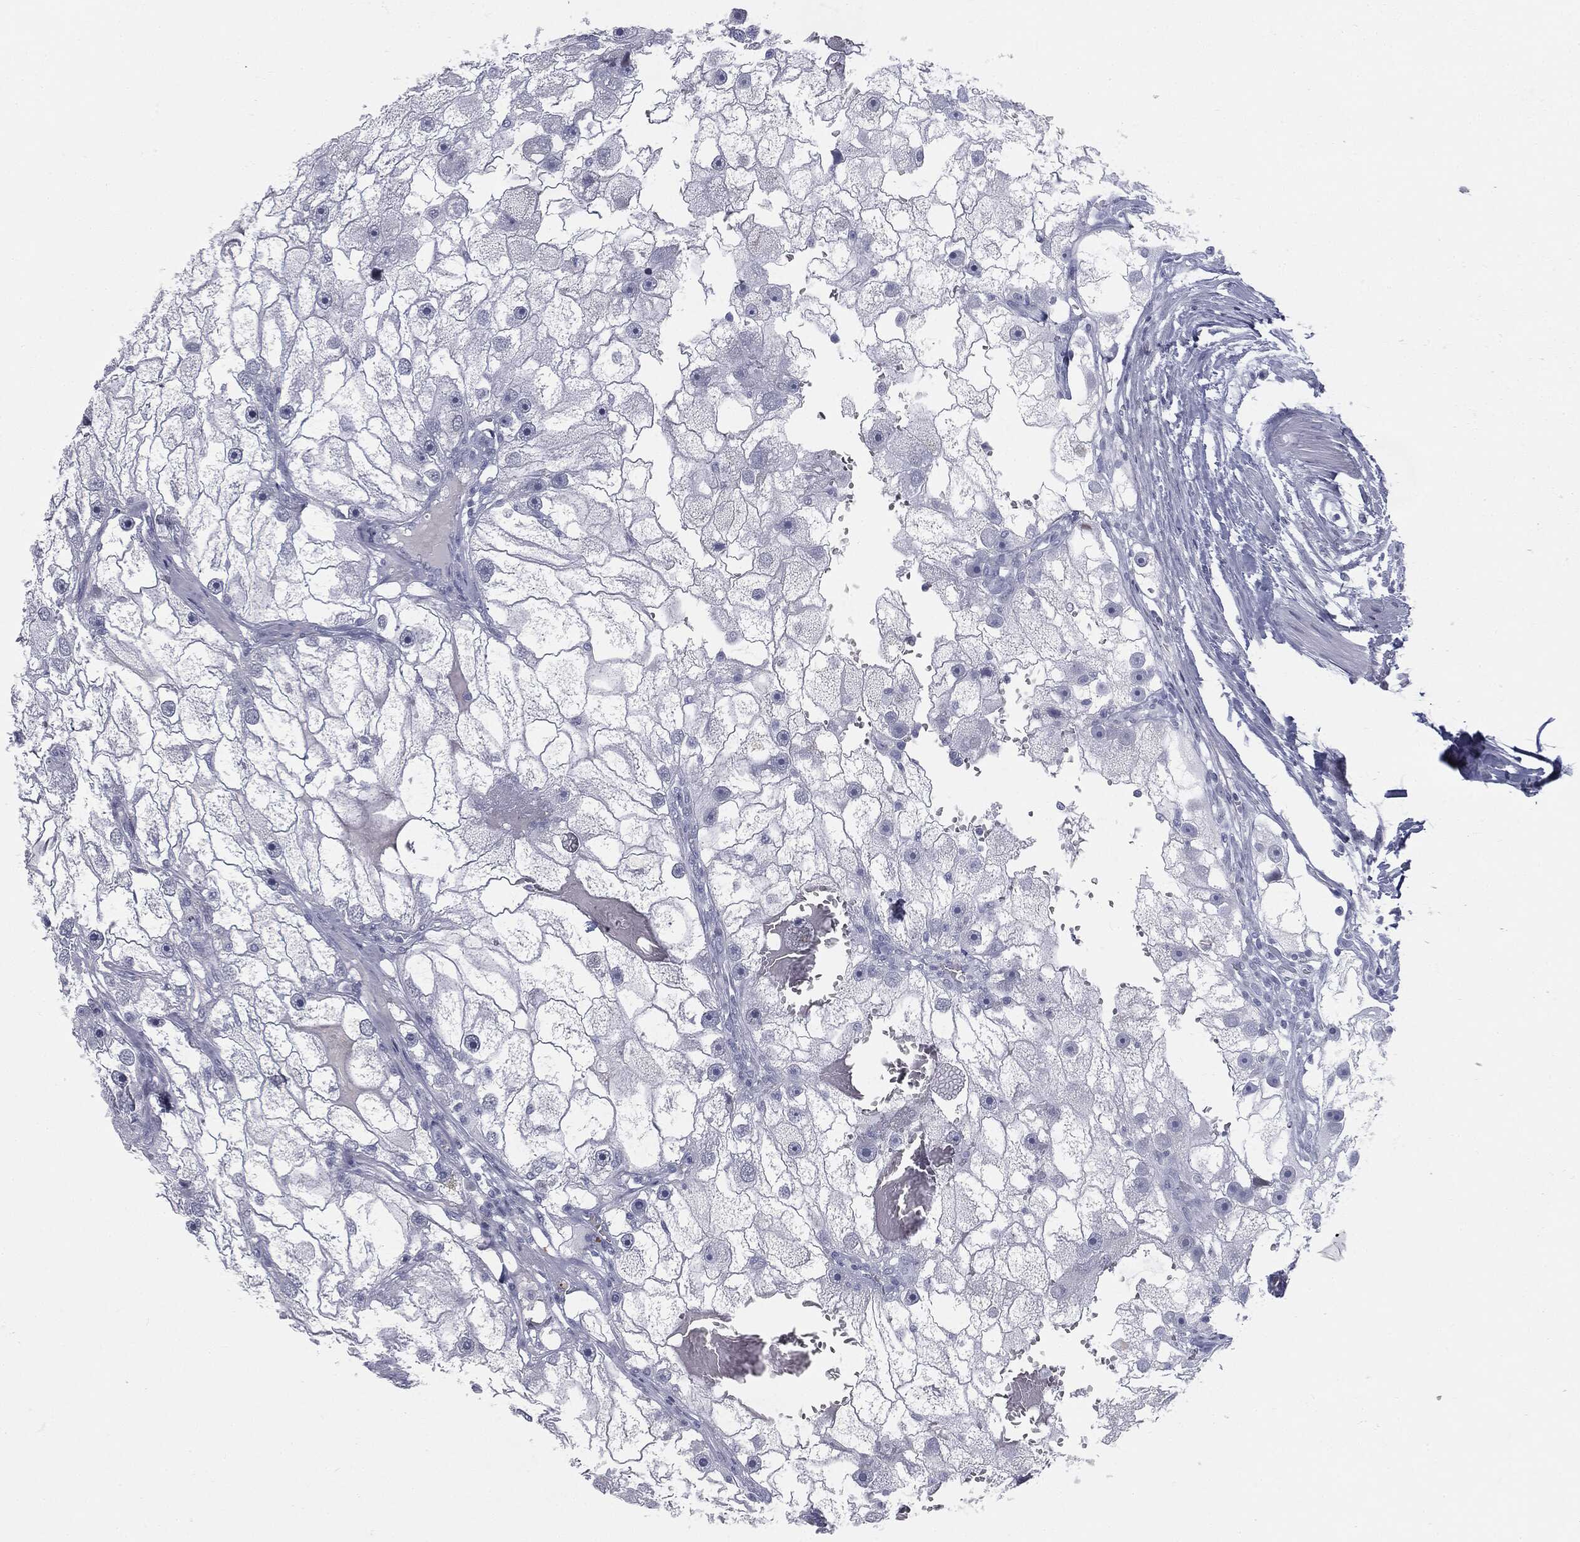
{"staining": {"intensity": "negative", "quantity": "none", "location": "none"}, "tissue": "renal cancer", "cell_type": "Tumor cells", "image_type": "cancer", "snomed": [{"axis": "morphology", "description": "Adenocarcinoma, NOS"}, {"axis": "topography", "description": "Kidney"}], "caption": "Immunohistochemistry (IHC) of renal cancer shows no positivity in tumor cells. (DAB (3,3'-diaminobenzidine) immunohistochemistry, high magnification).", "gene": "TPO", "patient": {"sex": "male", "age": 63}}